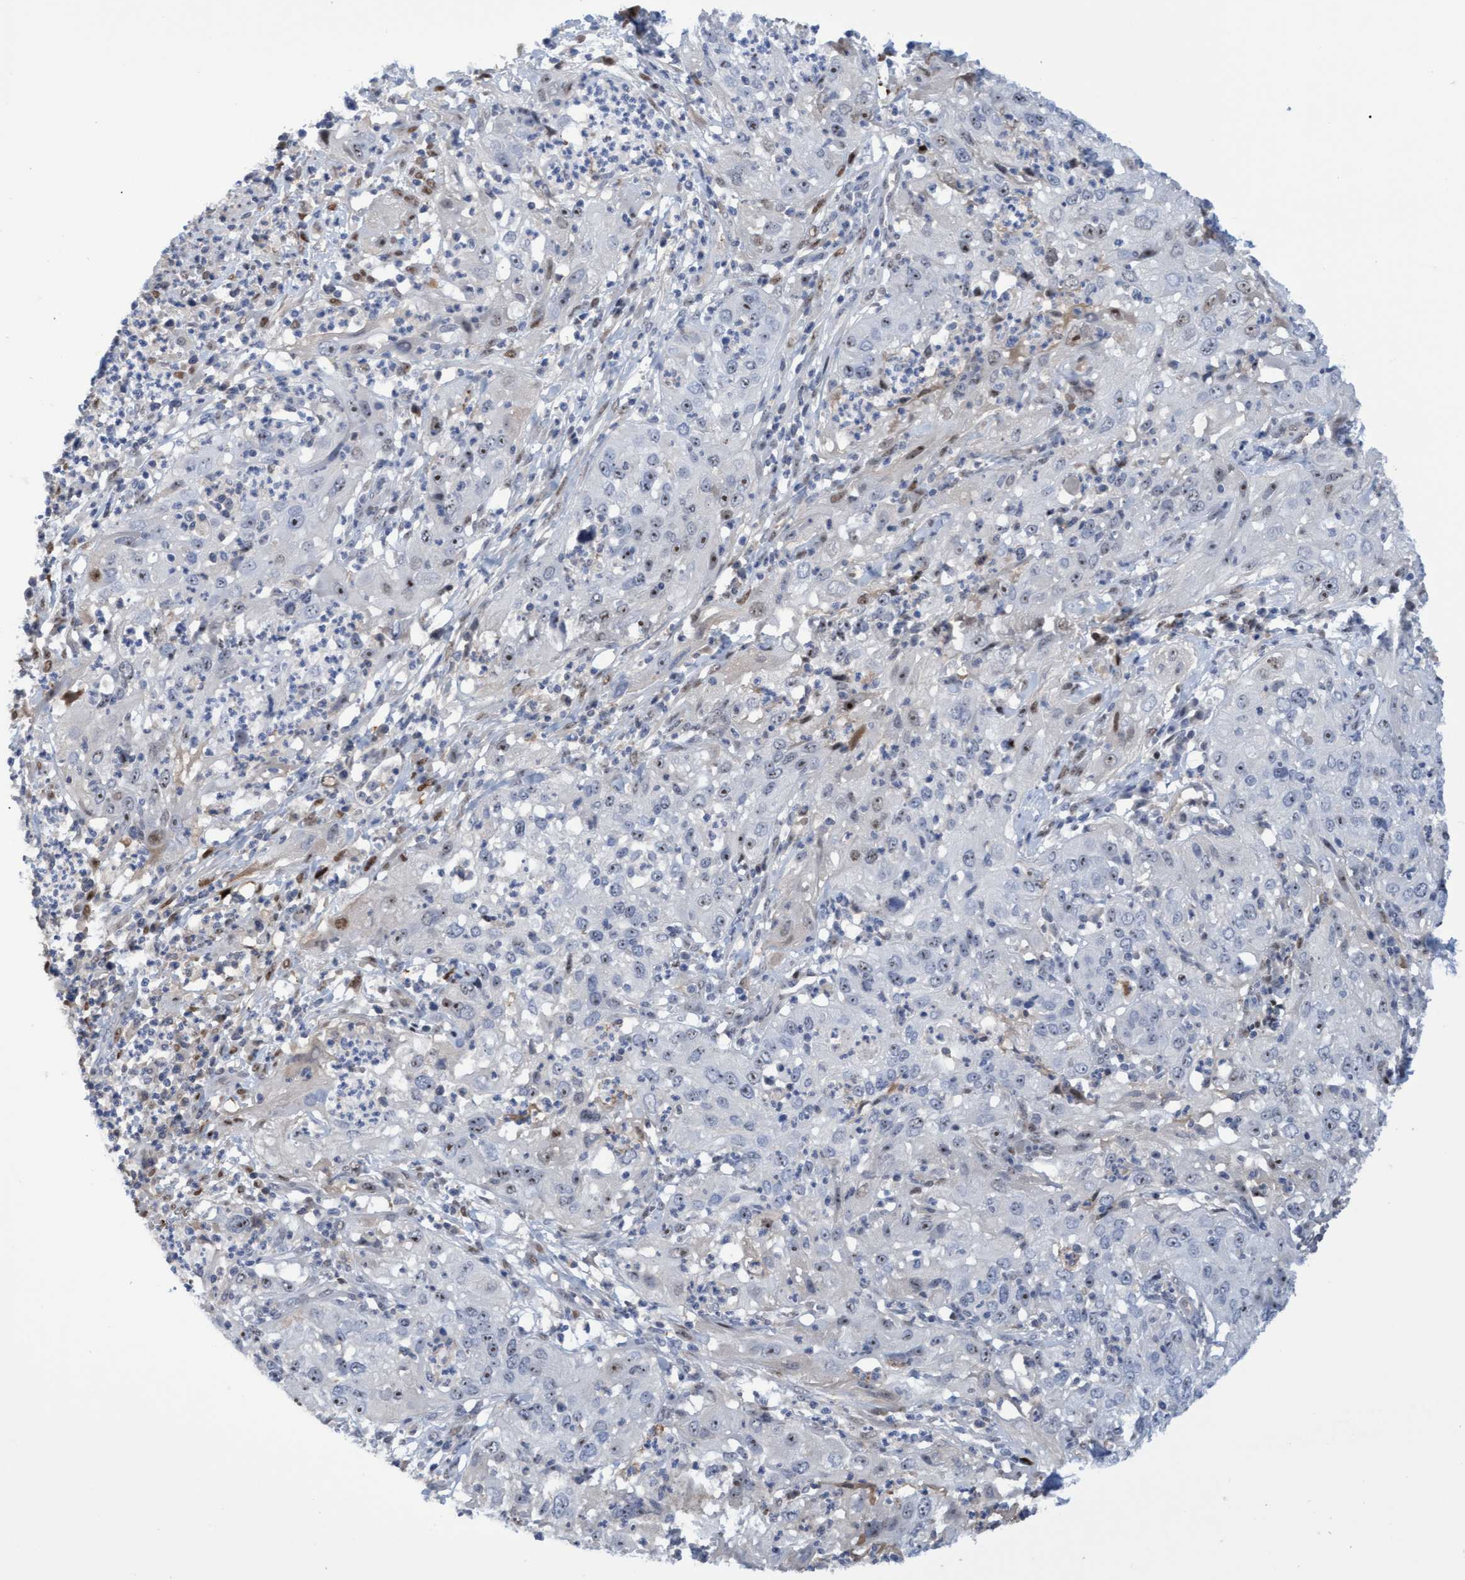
{"staining": {"intensity": "weak", "quantity": "25%-75%", "location": "nuclear"}, "tissue": "cervical cancer", "cell_type": "Tumor cells", "image_type": "cancer", "snomed": [{"axis": "morphology", "description": "Squamous cell carcinoma, NOS"}, {"axis": "topography", "description": "Cervix"}], "caption": "Human cervical cancer (squamous cell carcinoma) stained with a protein marker displays weak staining in tumor cells.", "gene": "PINX1", "patient": {"sex": "female", "age": 32}}